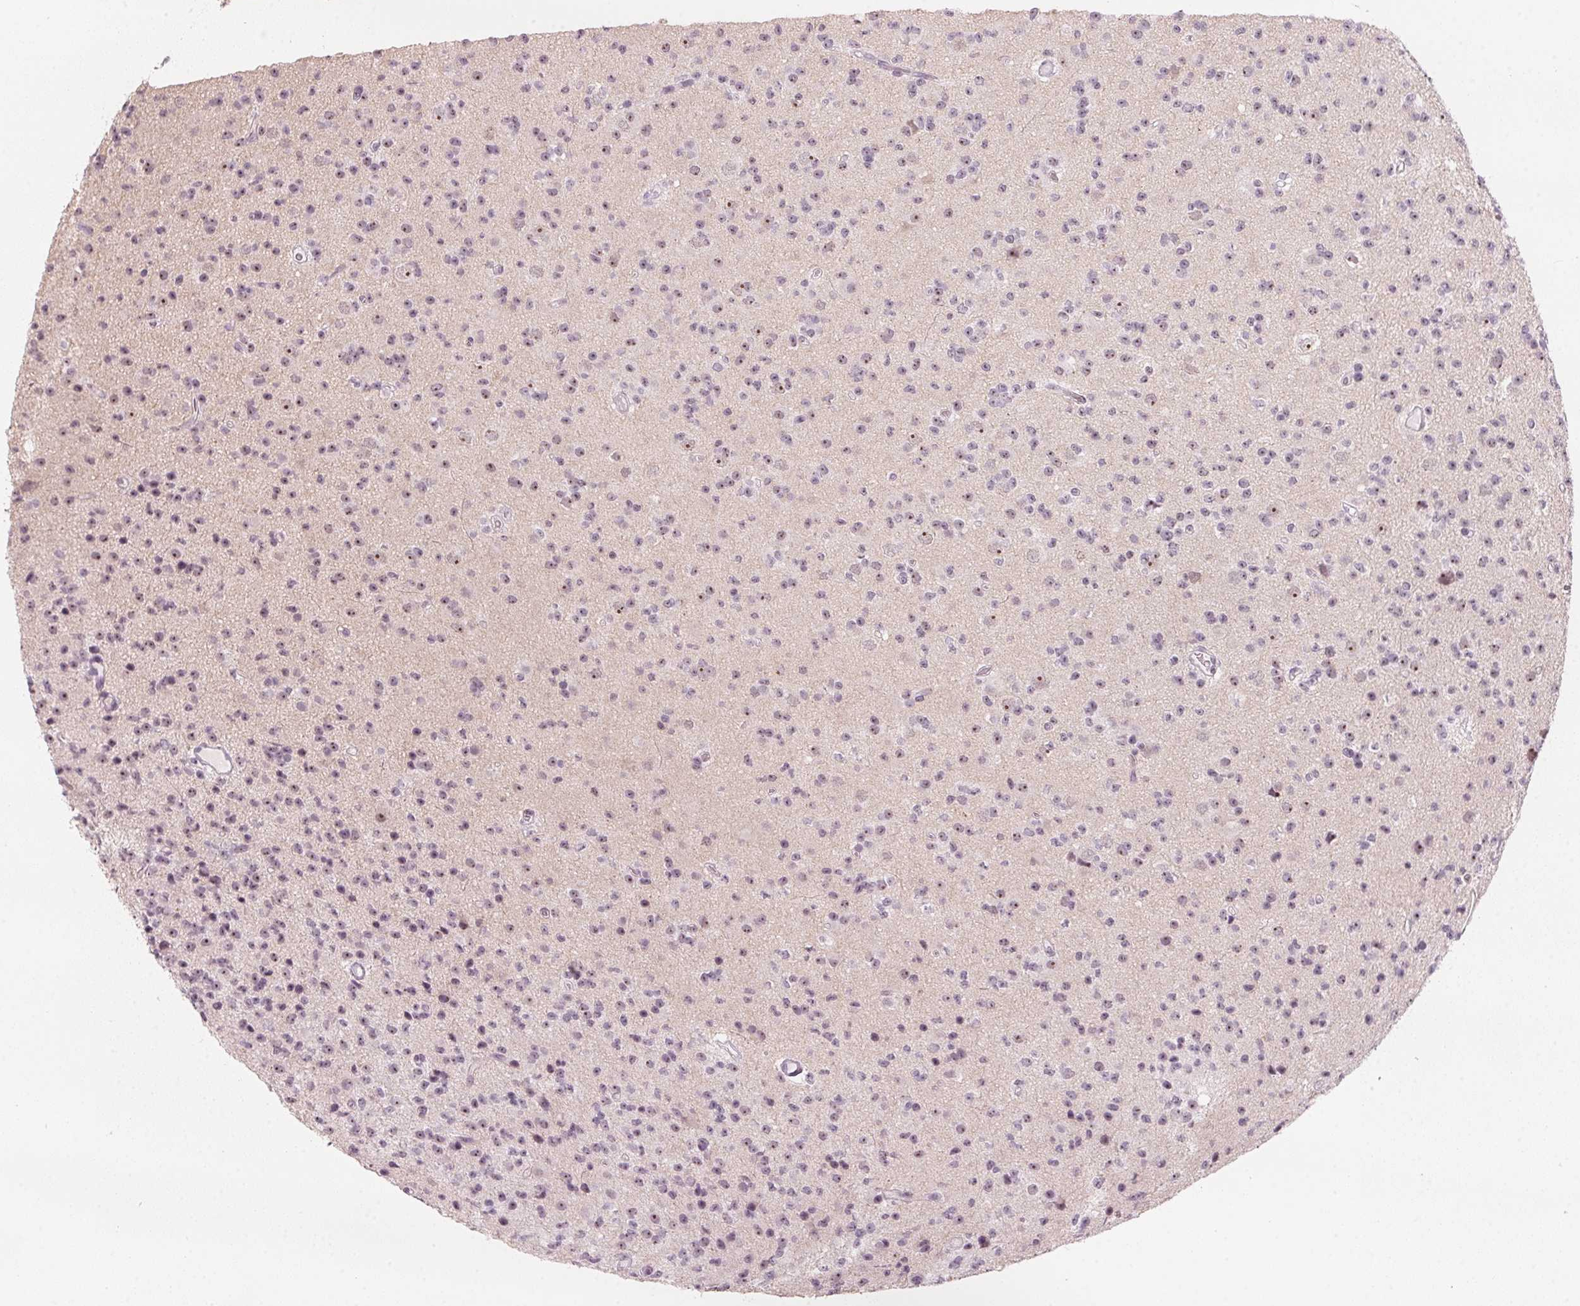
{"staining": {"intensity": "weak", "quantity": ">75%", "location": "nuclear"}, "tissue": "glioma", "cell_type": "Tumor cells", "image_type": "cancer", "snomed": [{"axis": "morphology", "description": "Glioma, malignant, High grade"}, {"axis": "topography", "description": "Brain"}], "caption": "An immunohistochemistry micrograph of tumor tissue is shown. Protein staining in brown labels weak nuclear positivity in malignant glioma (high-grade) within tumor cells.", "gene": "DNTTIP2", "patient": {"sex": "male", "age": 36}}